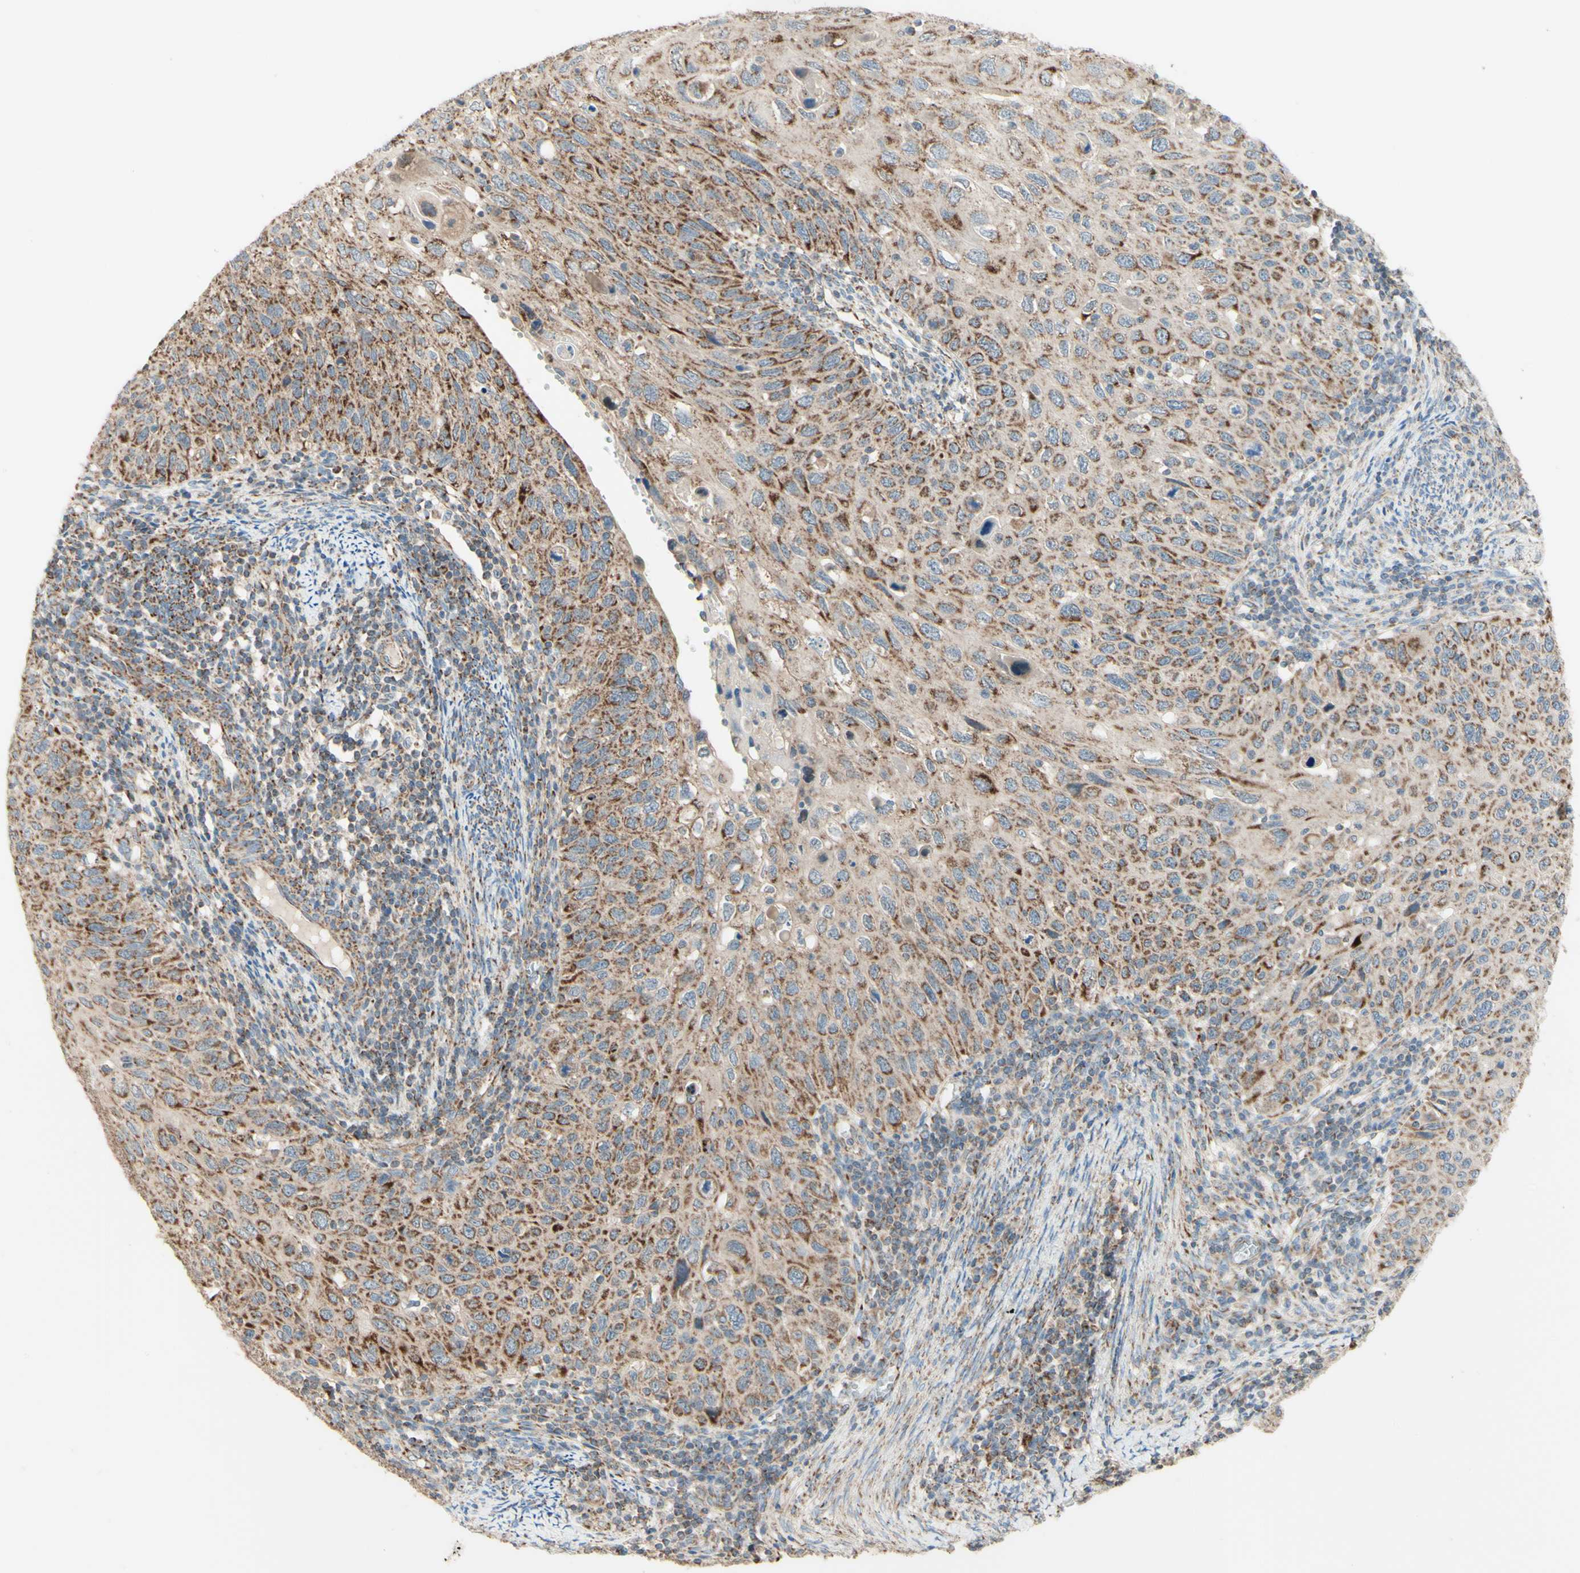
{"staining": {"intensity": "moderate", "quantity": ">75%", "location": "cytoplasmic/membranous"}, "tissue": "cervical cancer", "cell_type": "Tumor cells", "image_type": "cancer", "snomed": [{"axis": "morphology", "description": "Squamous cell carcinoma, NOS"}, {"axis": "topography", "description": "Cervix"}], "caption": "Moderate cytoplasmic/membranous staining for a protein is appreciated in about >75% of tumor cells of cervical cancer using immunohistochemistry (IHC).", "gene": "ARMC10", "patient": {"sex": "female", "age": 70}}